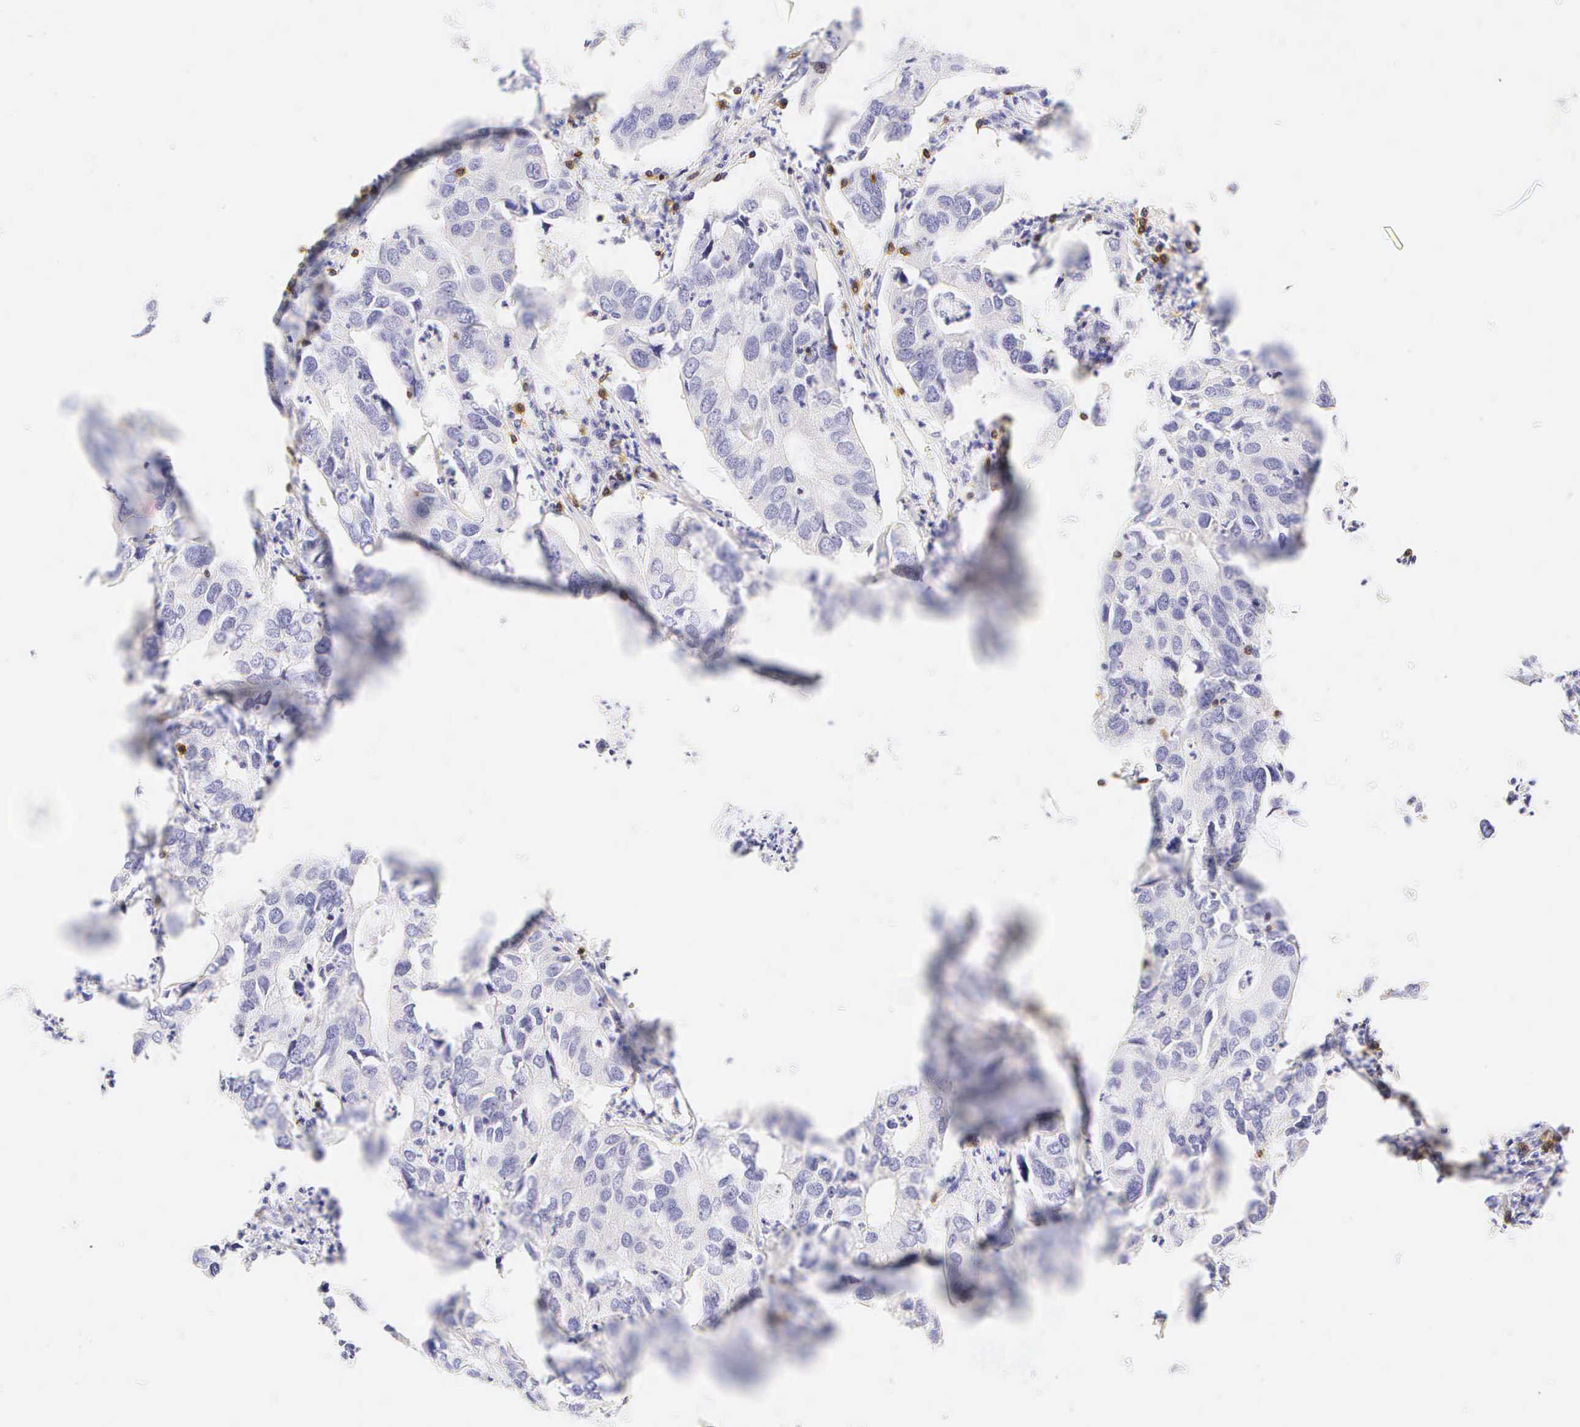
{"staining": {"intensity": "negative", "quantity": "none", "location": "none"}, "tissue": "lung cancer", "cell_type": "Tumor cells", "image_type": "cancer", "snomed": [{"axis": "morphology", "description": "Adenocarcinoma, NOS"}, {"axis": "topography", "description": "Lung"}], "caption": "Immunohistochemical staining of lung cancer (adenocarcinoma) demonstrates no significant staining in tumor cells.", "gene": "CD3E", "patient": {"sex": "male", "age": 48}}